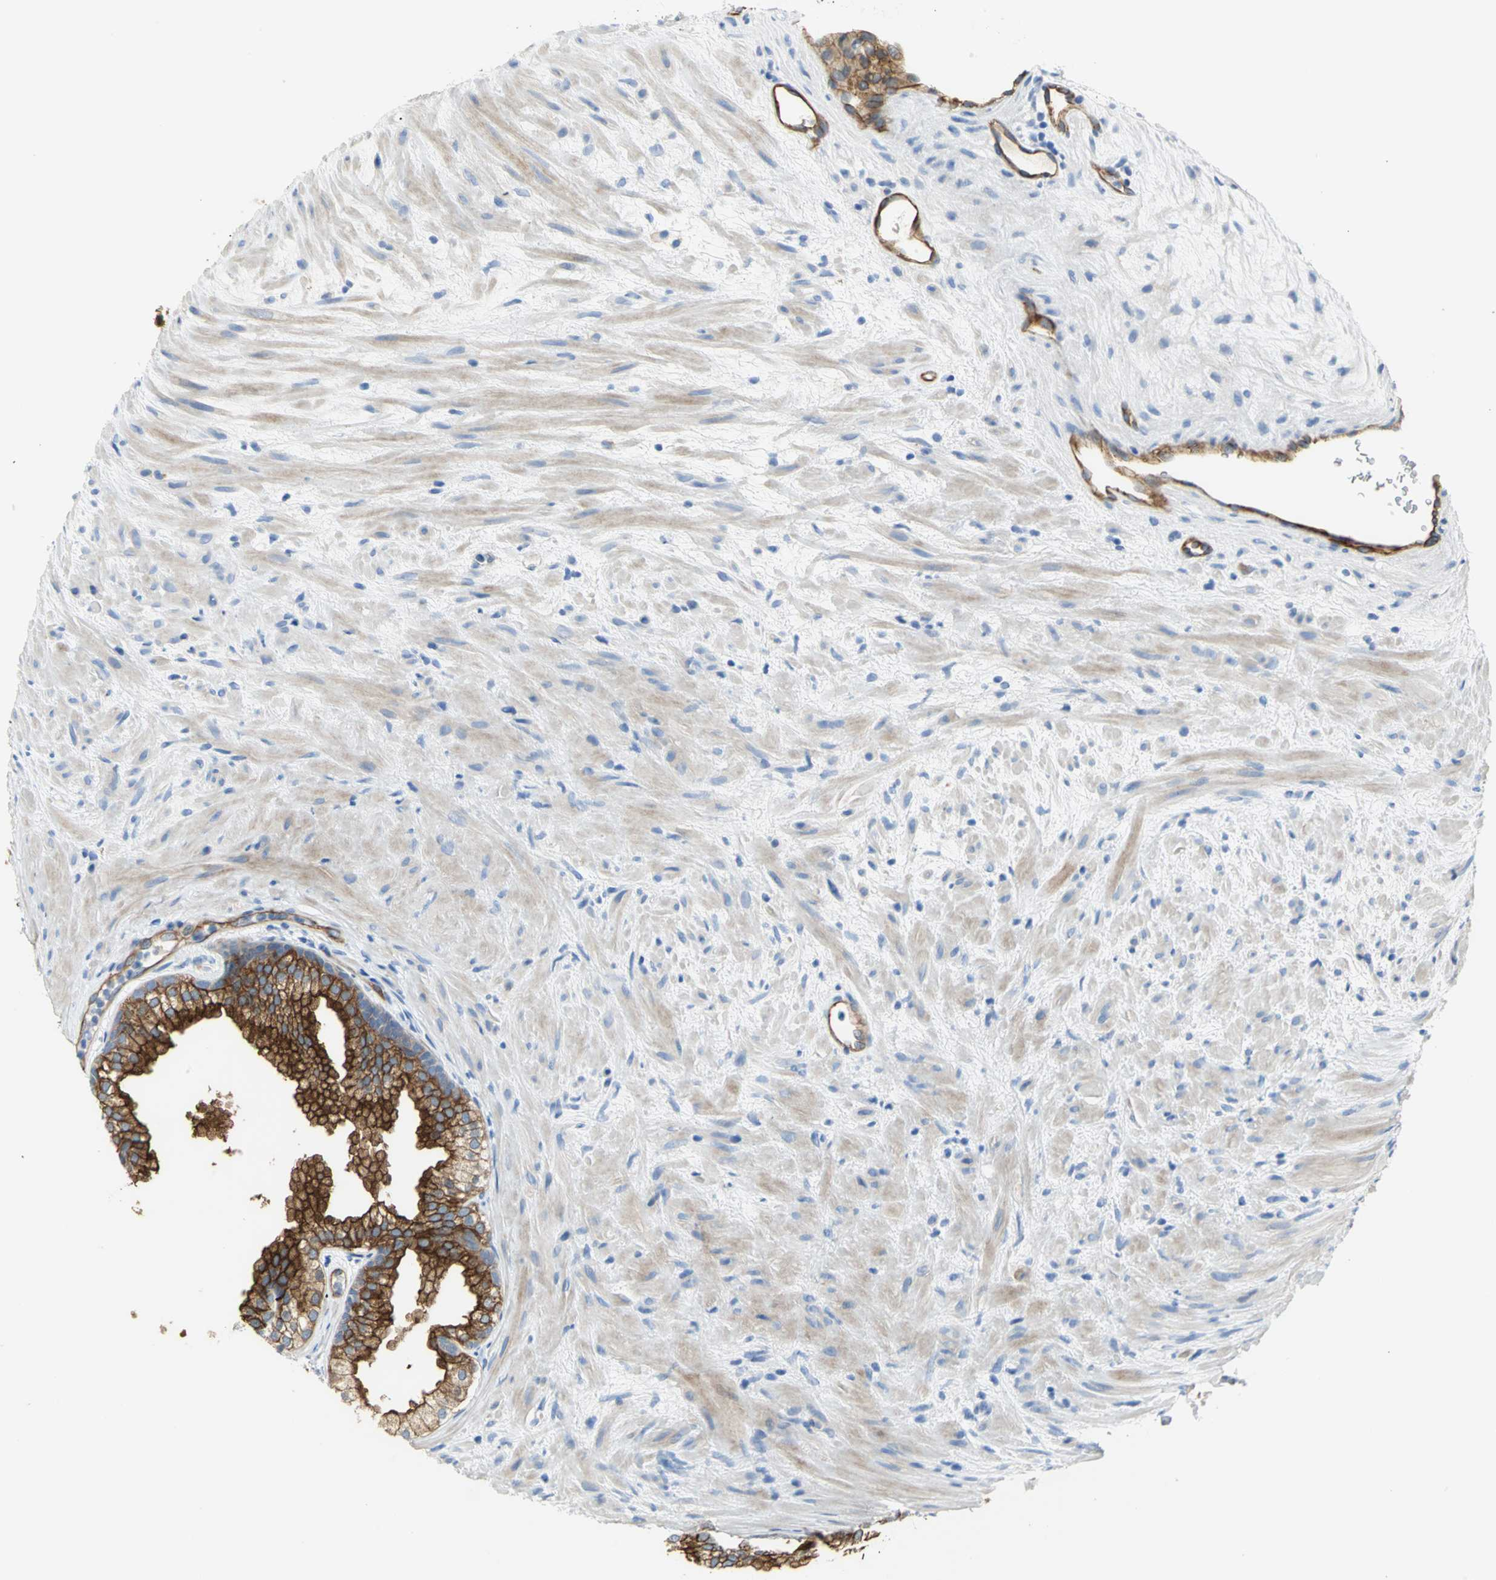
{"staining": {"intensity": "strong", "quantity": ">75%", "location": "cytoplasmic/membranous"}, "tissue": "prostate", "cell_type": "Glandular cells", "image_type": "normal", "snomed": [{"axis": "morphology", "description": "Normal tissue, NOS"}, {"axis": "topography", "description": "Prostate"}], "caption": "A high amount of strong cytoplasmic/membranous expression is seen in about >75% of glandular cells in normal prostate.", "gene": "FLNB", "patient": {"sex": "male", "age": 76}}